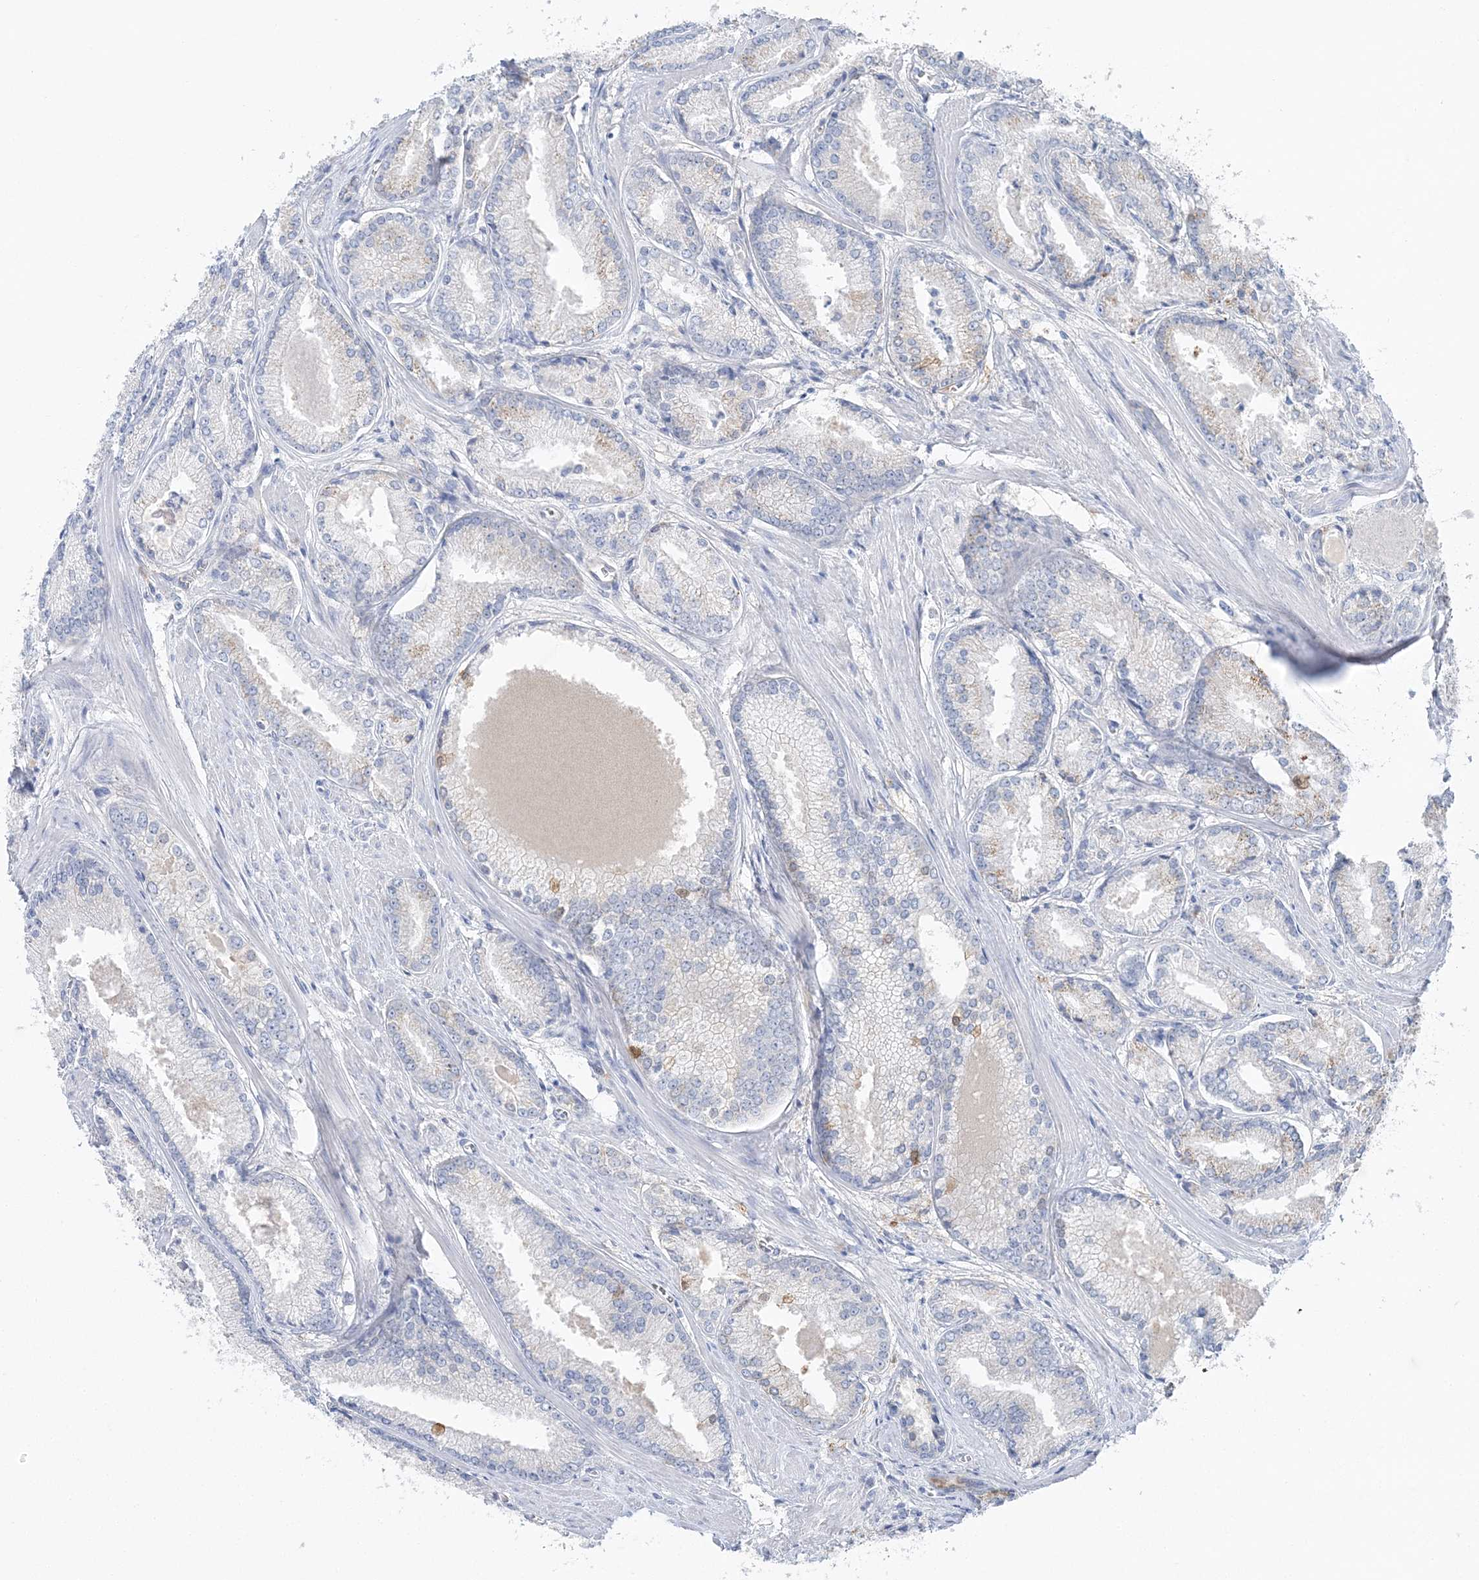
{"staining": {"intensity": "negative", "quantity": "none", "location": "none"}, "tissue": "prostate cancer", "cell_type": "Tumor cells", "image_type": "cancer", "snomed": [{"axis": "morphology", "description": "Adenocarcinoma, Low grade"}, {"axis": "topography", "description": "Prostate"}], "caption": "IHC histopathology image of adenocarcinoma (low-grade) (prostate) stained for a protein (brown), which demonstrates no staining in tumor cells.", "gene": "HMGCS1", "patient": {"sex": "male", "age": 54}}